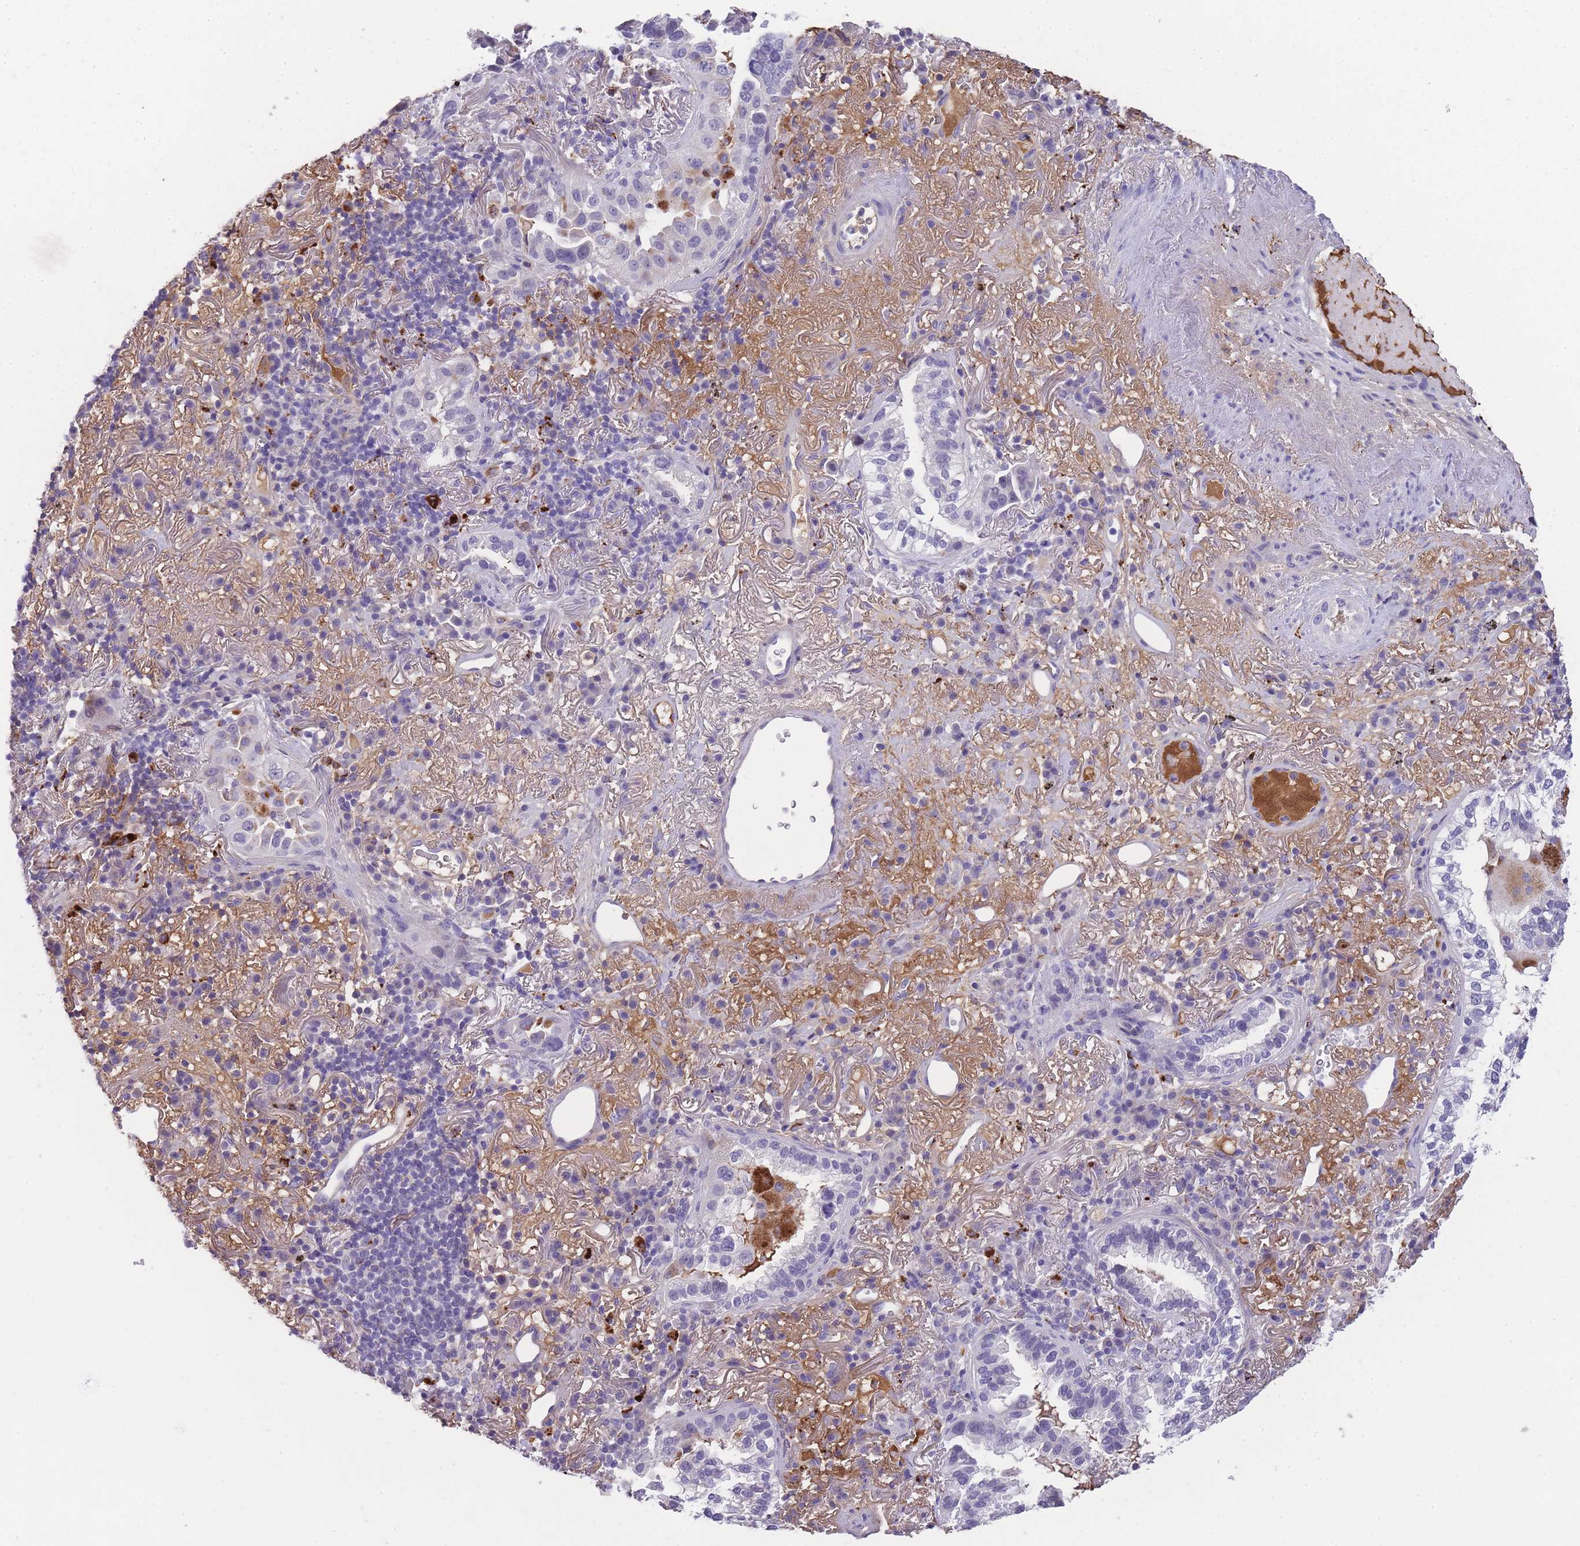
{"staining": {"intensity": "moderate", "quantity": "<25%", "location": "cytoplasmic/membranous"}, "tissue": "lung cancer", "cell_type": "Tumor cells", "image_type": "cancer", "snomed": [{"axis": "morphology", "description": "Adenocarcinoma, NOS"}, {"axis": "topography", "description": "Lung"}], "caption": "This is an image of IHC staining of lung cancer, which shows moderate staining in the cytoplasmic/membranous of tumor cells.", "gene": "GNAT1", "patient": {"sex": "female", "age": 69}}